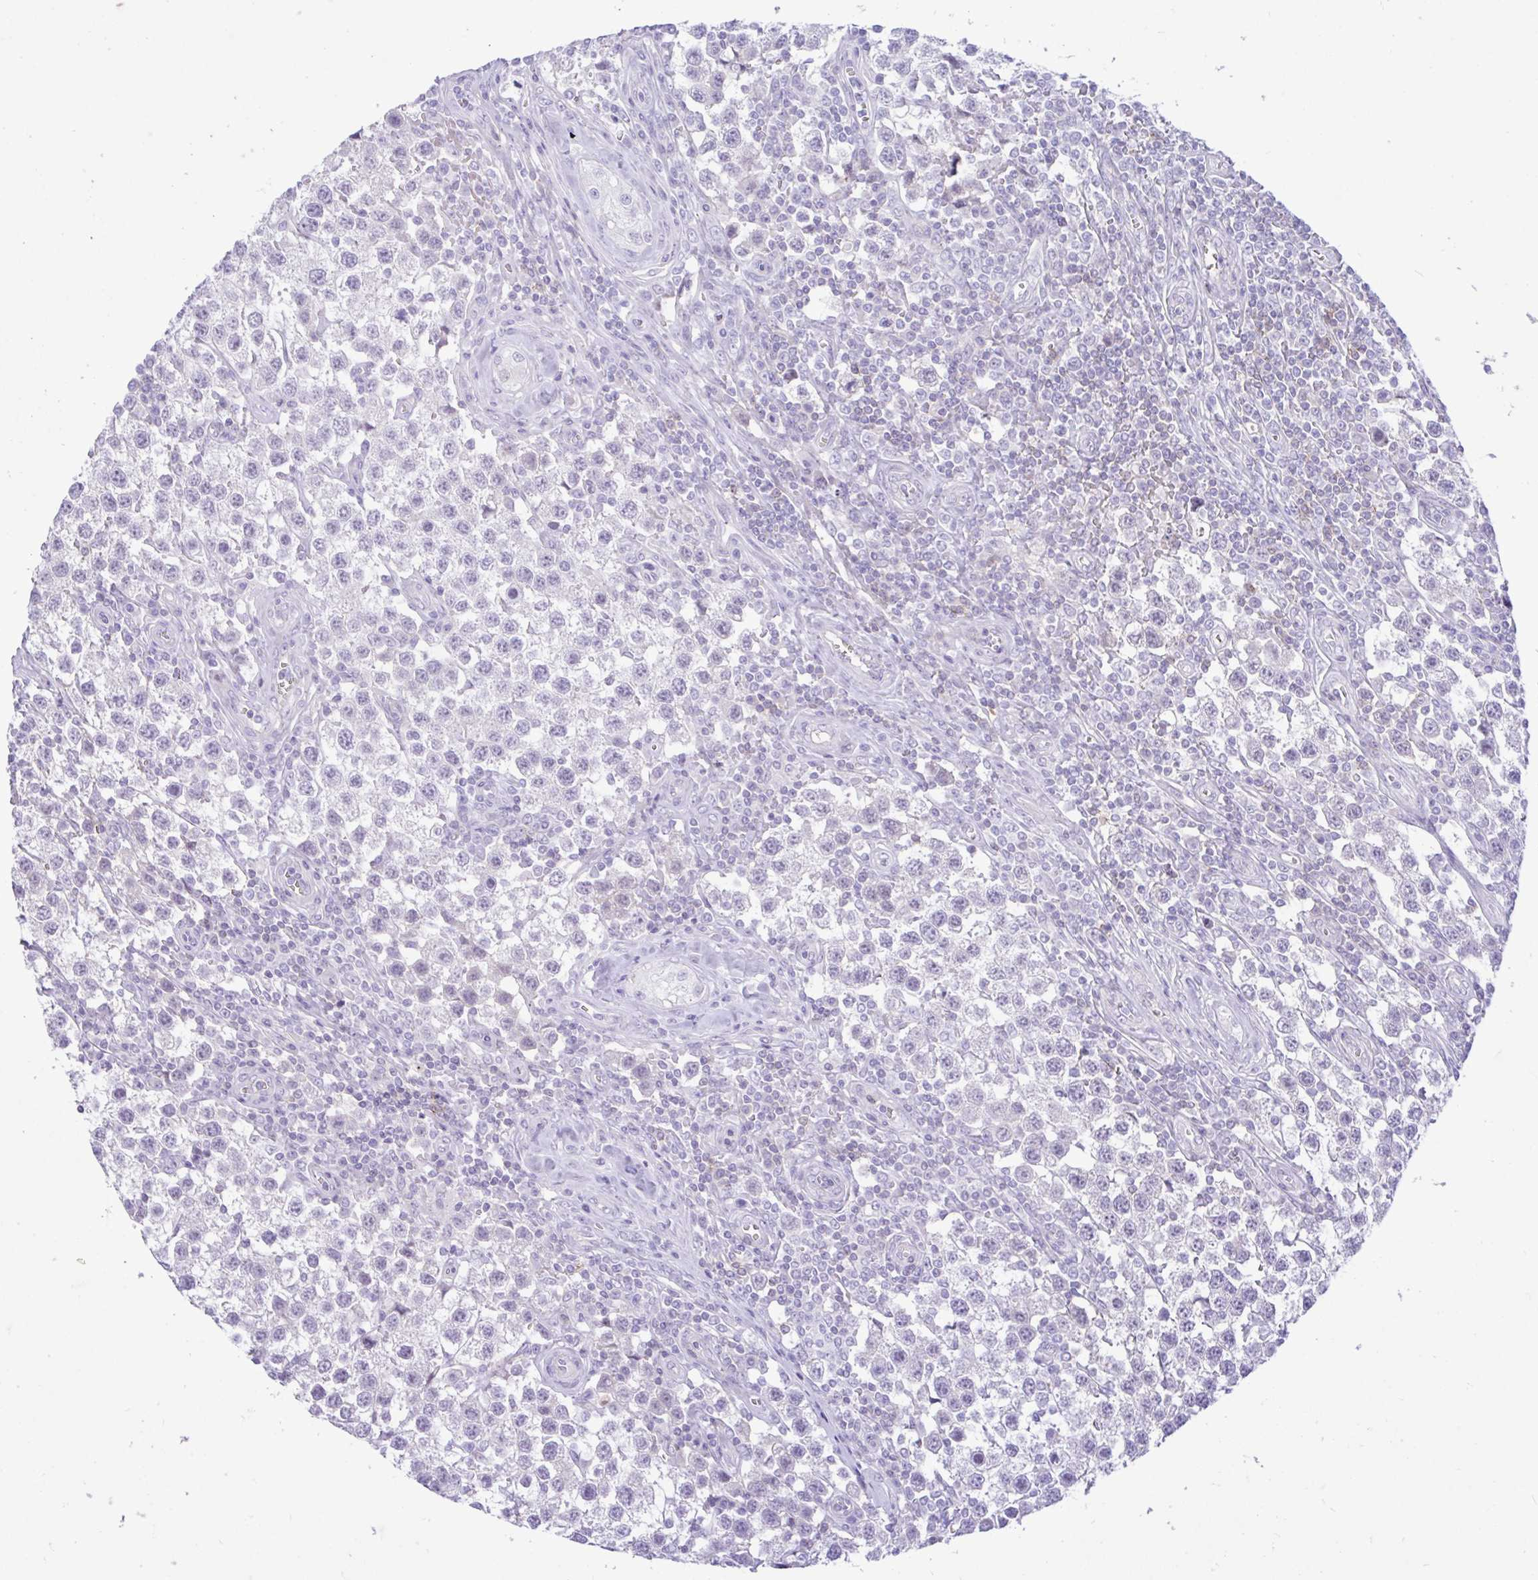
{"staining": {"intensity": "negative", "quantity": "none", "location": "none"}, "tissue": "testis cancer", "cell_type": "Tumor cells", "image_type": "cancer", "snomed": [{"axis": "morphology", "description": "Seminoma, NOS"}, {"axis": "topography", "description": "Testis"}], "caption": "Testis cancer (seminoma) was stained to show a protein in brown. There is no significant staining in tumor cells.", "gene": "ZNF101", "patient": {"sex": "male", "age": 34}}